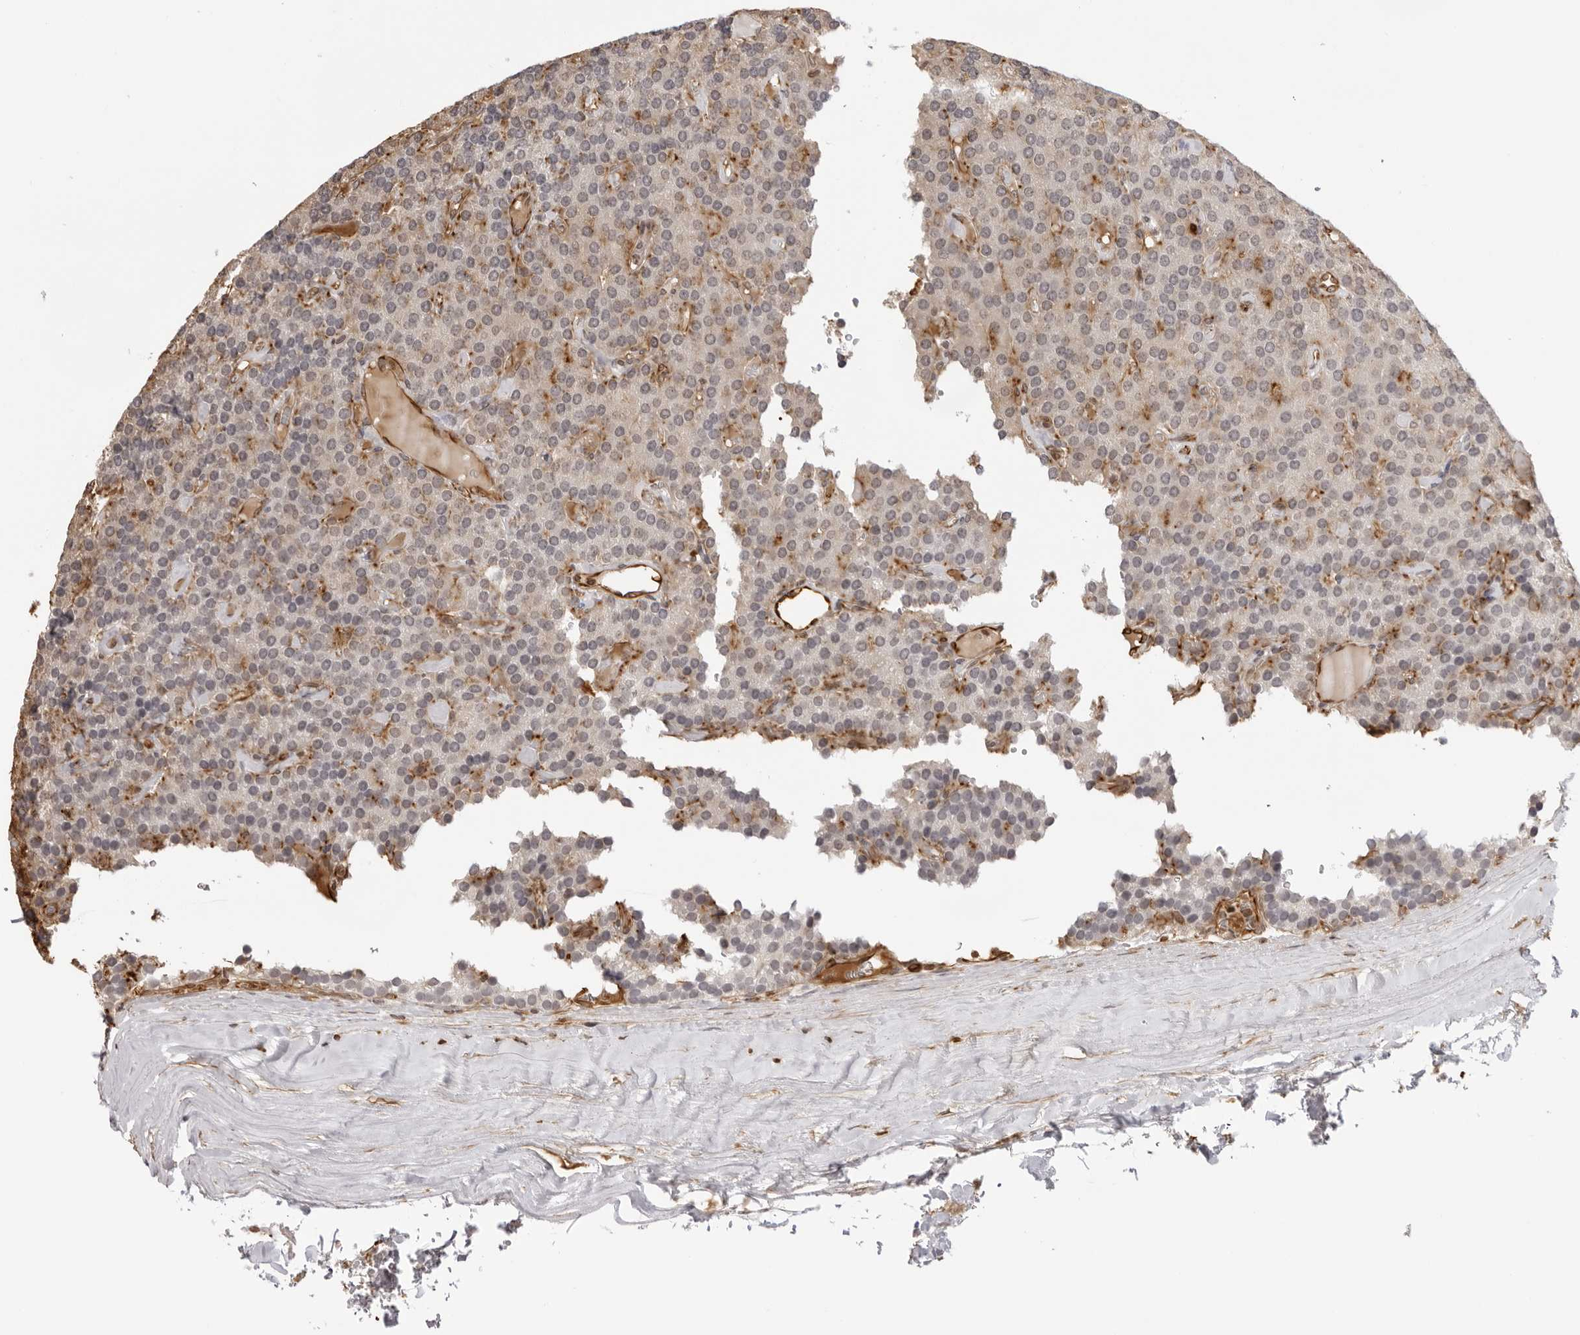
{"staining": {"intensity": "weak", "quantity": "<25%", "location": "cytoplasmic/membranous"}, "tissue": "parathyroid gland", "cell_type": "Glandular cells", "image_type": "normal", "snomed": [{"axis": "morphology", "description": "Normal tissue, NOS"}, {"axis": "morphology", "description": "Adenoma, NOS"}, {"axis": "topography", "description": "Parathyroid gland"}], "caption": "This micrograph is of unremarkable parathyroid gland stained with IHC to label a protein in brown with the nuclei are counter-stained blue. There is no staining in glandular cells. (Stains: DAB immunohistochemistry (IHC) with hematoxylin counter stain, Microscopy: brightfield microscopy at high magnification).", "gene": "DYNLT5", "patient": {"sex": "female", "age": 86}}